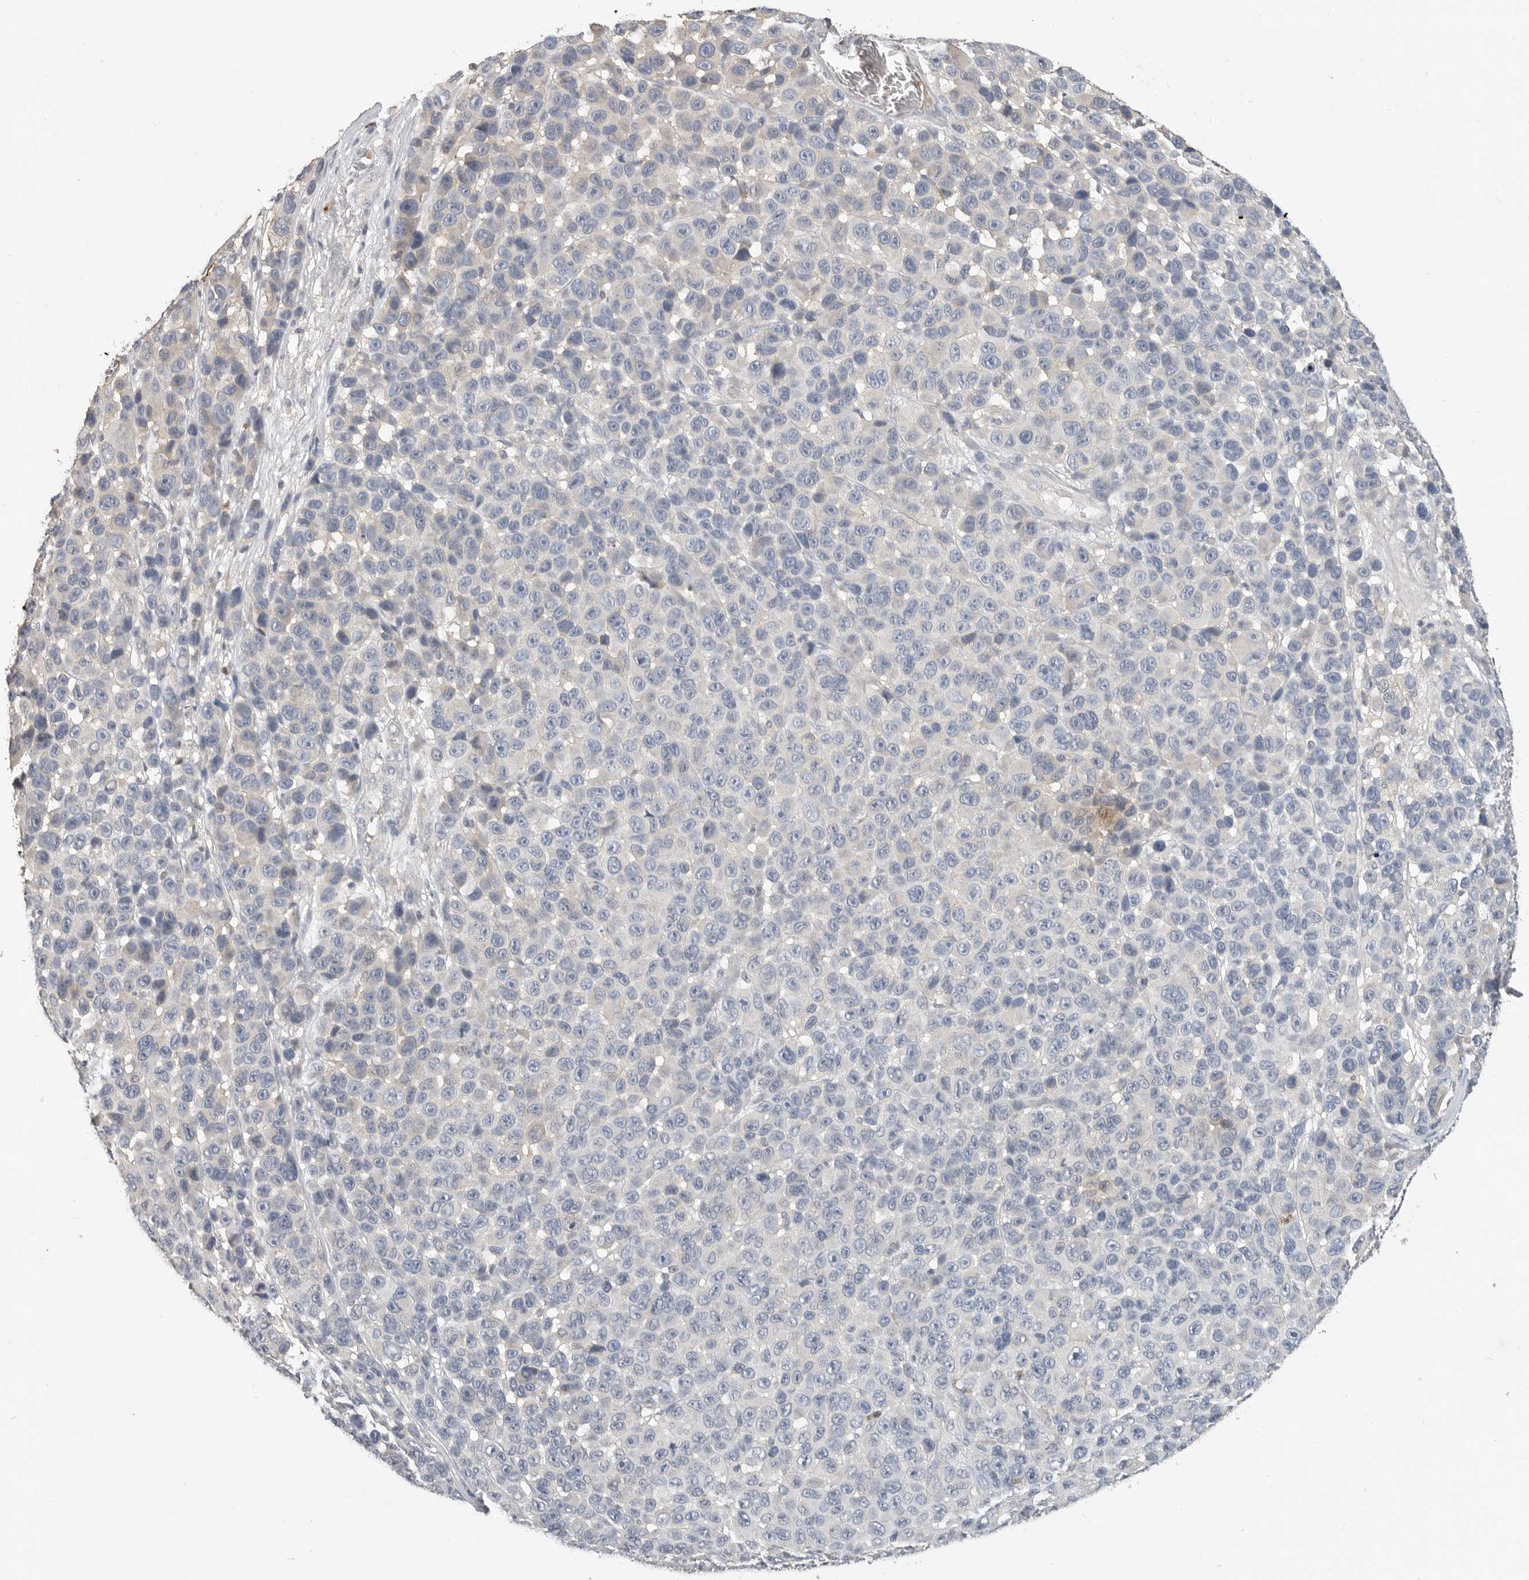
{"staining": {"intensity": "negative", "quantity": "none", "location": "none"}, "tissue": "melanoma", "cell_type": "Tumor cells", "image_type": "cancer", "snomed": [{"axis": "morphology", "description": "Malignant melanoma, NOS"}, {"axis": "topography", "description": "Skin"}], "caption": "An image of human malignant melanoma is negative for staining in tumor cells.", "gene": "LTBR", "patient": {"sex": "male", "age": 53}}